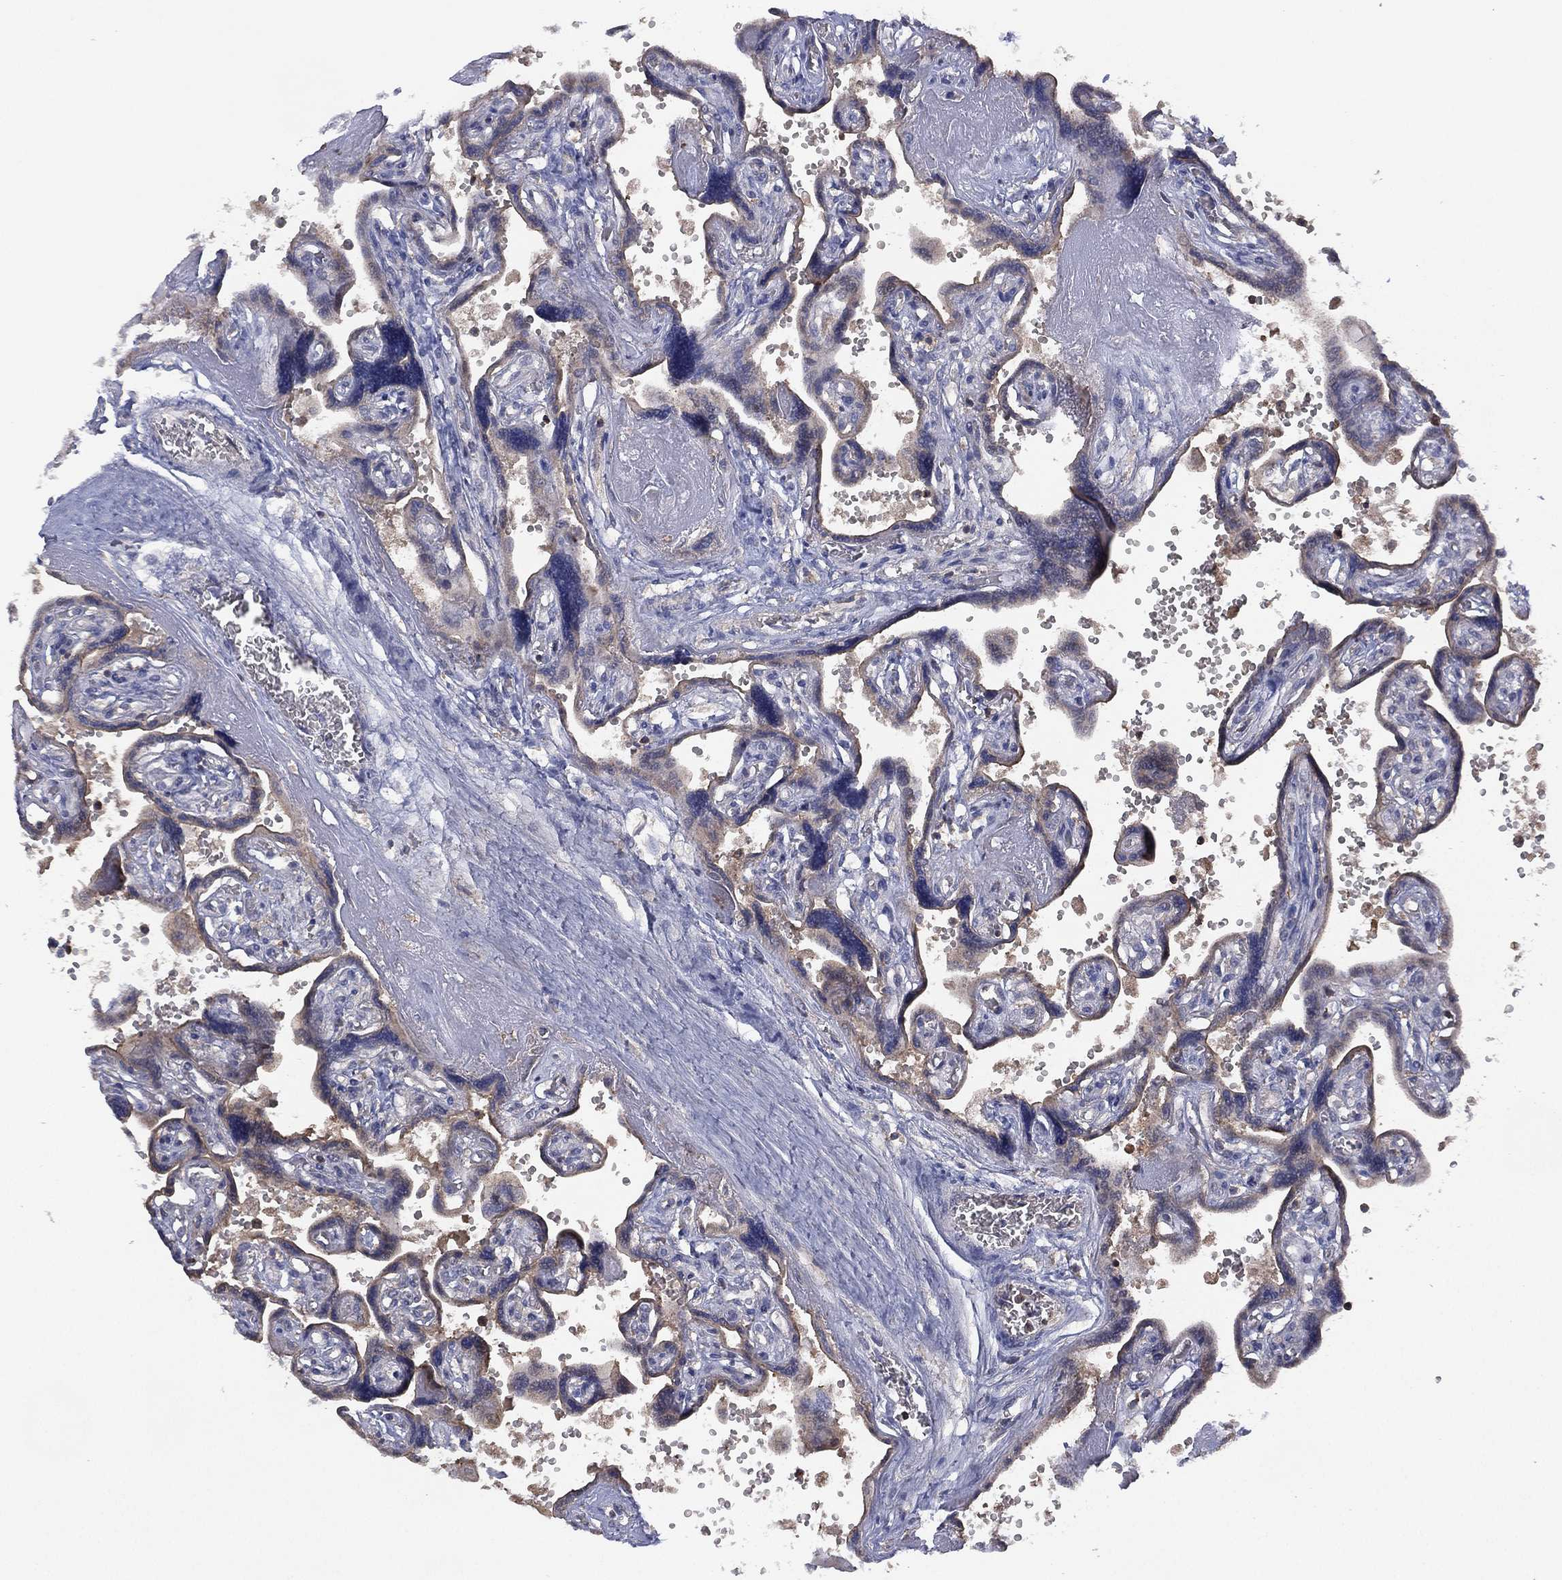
{"staining": {"intensity": "strong", "quantity": "25%-75%", "location": "cytoplasmic/membranous"}, "tissue": "placenta", "cell_type": "Trophoblastic cells", "image_type": "normal", "snomed": [{"axis": "morphology", "description": "Normal tissue, NOS"}, {"axis": "topography", "description": "Placenta"}], "caption": "High-magnification brightfield microscopy of benign placenta stained with DAB (3,3'-diaminobenzidine) (brown) and counterstained with hematoxylin (blue). trophoblastic cells exhibit strong cytoplasmic/membranous staining is seen in about25%-75% of cells.", "gene": "DOCK8", "patient": {"sex": "female", "age": 32}}